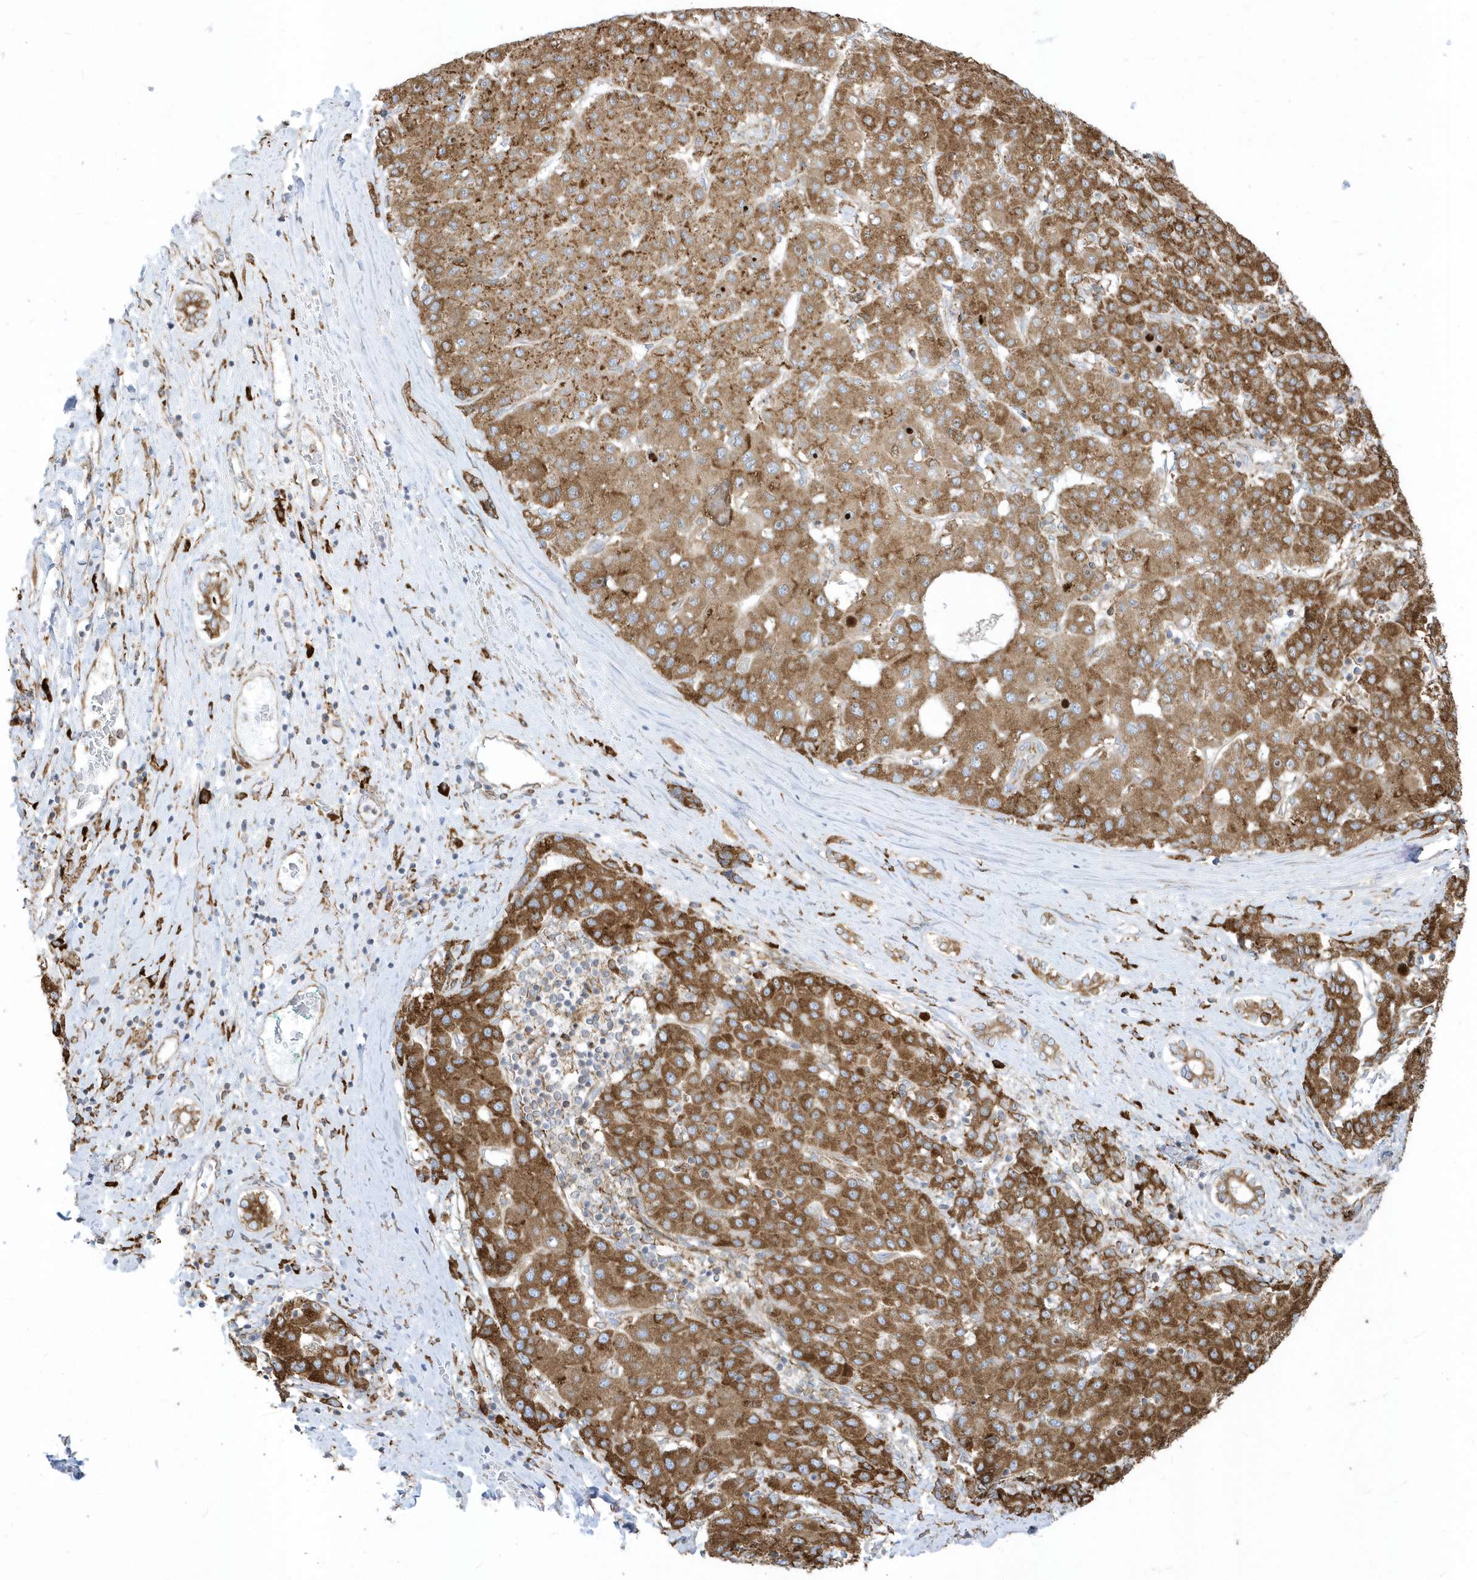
{"staining": {"intensity": "strong", "quantity": ">75%", "location": "cytoplasmic/membranous"}, "tissue": "liver cancer", "cell_type": "Tumor cells", "image_type": "cancer", "snomed": [{"axis": "morphology", "description": "Carcinoma, Hepatocellular, NOS"}, {"axis": "topography", "description": "Liver"}], "caption": "Protein analysis of hepatocellular carcinoma (liver) tissue reveals strong cytoplasmic/membranous staining in approximately >75% of tumor cells. (Brightfield microscopy of DAB IHC at high magnification).", "gene": "PDIA6", "patient": {"sex": "male", "age": 65}}